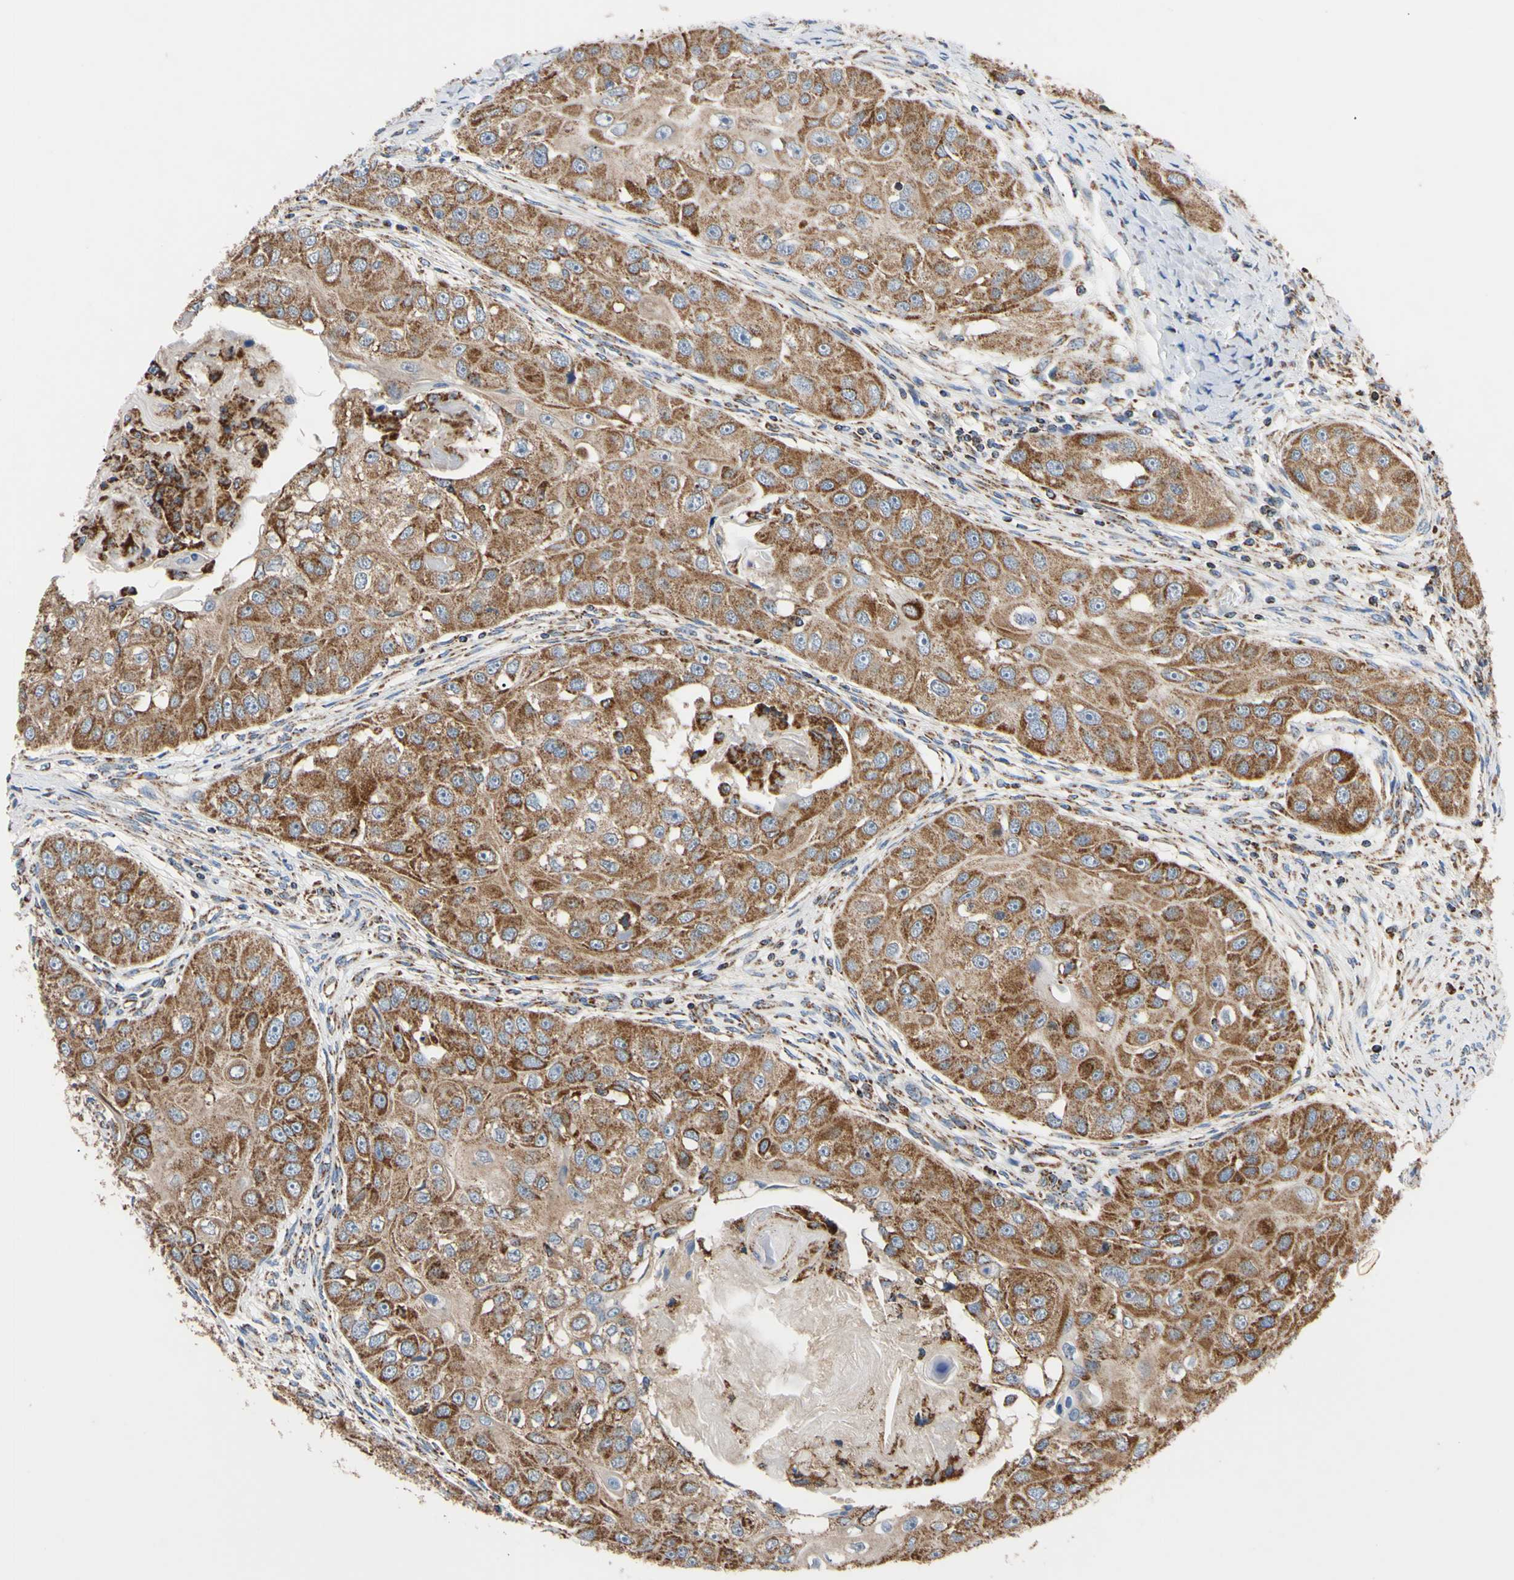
{"staining": {"intensity": "strong", "quantity": ">75%", "location": "cytoplasmic/membranous"}, "tissue": "head and neck cancer", "cell_type": "Tumor cells", "image_type": "cancer", "snomed": [{"axis": "morphology", "description": "Normal tissue, NOS"}, {"axis": "morphology", "description": "Squamous cell carcinoma, NOS"}, {"axis": "topography", "description": "Skeletal muscle"}, {"axis": "topography", "description": "Head-Neck"}], "caption": "DAB (3,3'-diaminobenzidine) immunohistochemical staining of human head and neck squamous cell carcinoma shows strong cytoplasmic/membranous protein staining in approximately >75% of tumor cells. (brown staining indicates protein expression, while blue staining denotes nuclei).", "gene": "CLPP", "patient": {"sex": "male", "age": 51}}